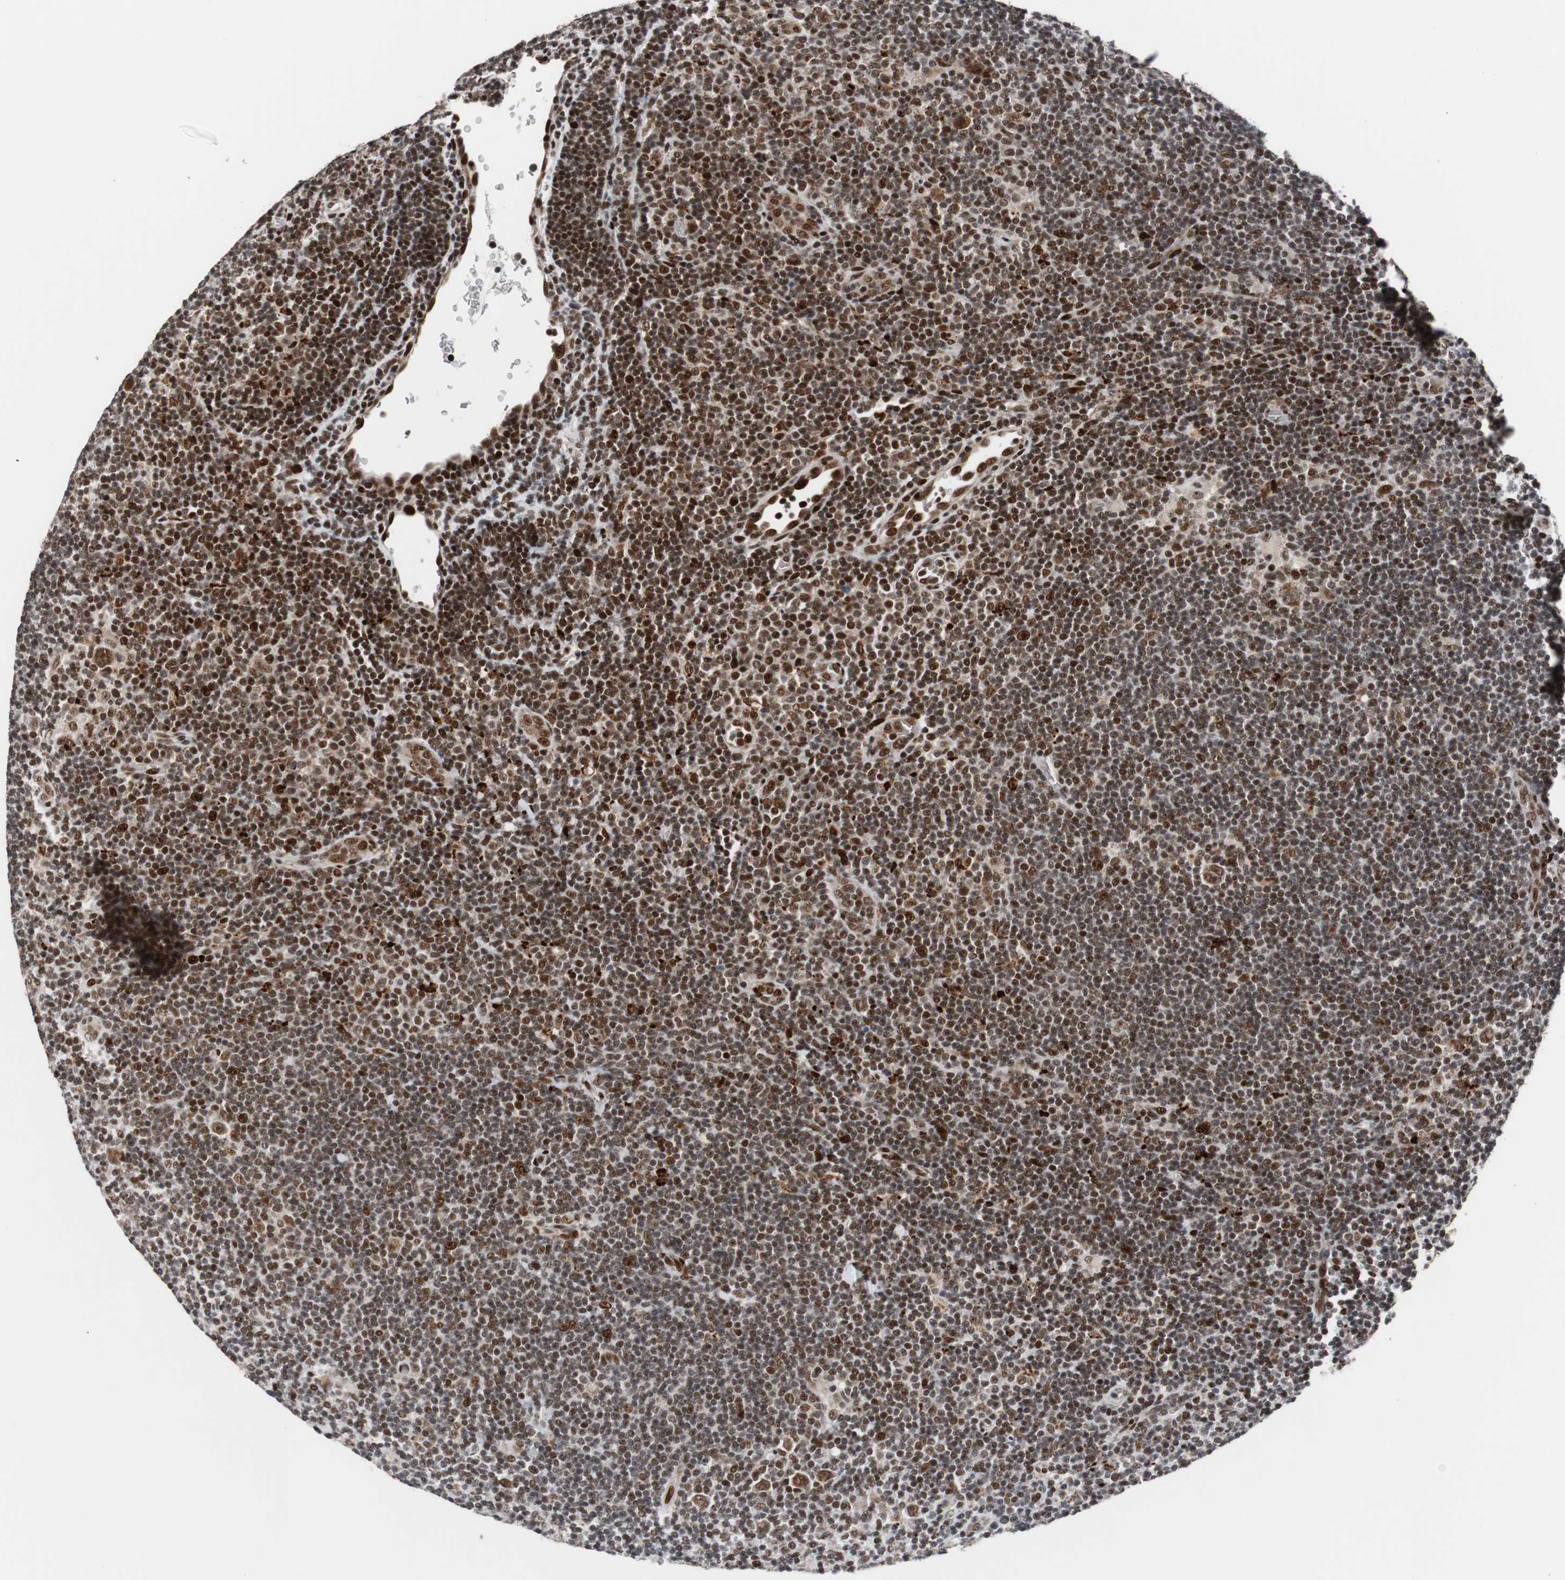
{"staining": {"intensity": "strong", "quantity": ">75%", "location": "nuclear"}, "tissue": "lymphoma", "cell_type": "Tumor cells", "image_type": "cancer", "snomed": [{"axis": "morphology", "description": "Hodgkin's disease, NOS"}, {"axis": "topography", "description": "Lymph node"}], "caption": "Strong nuclear positivity is seen in about >75% of tumor cells in lymphoma.", "gene": "NBL1", "patient": {"sex": "female", "age": 57}}